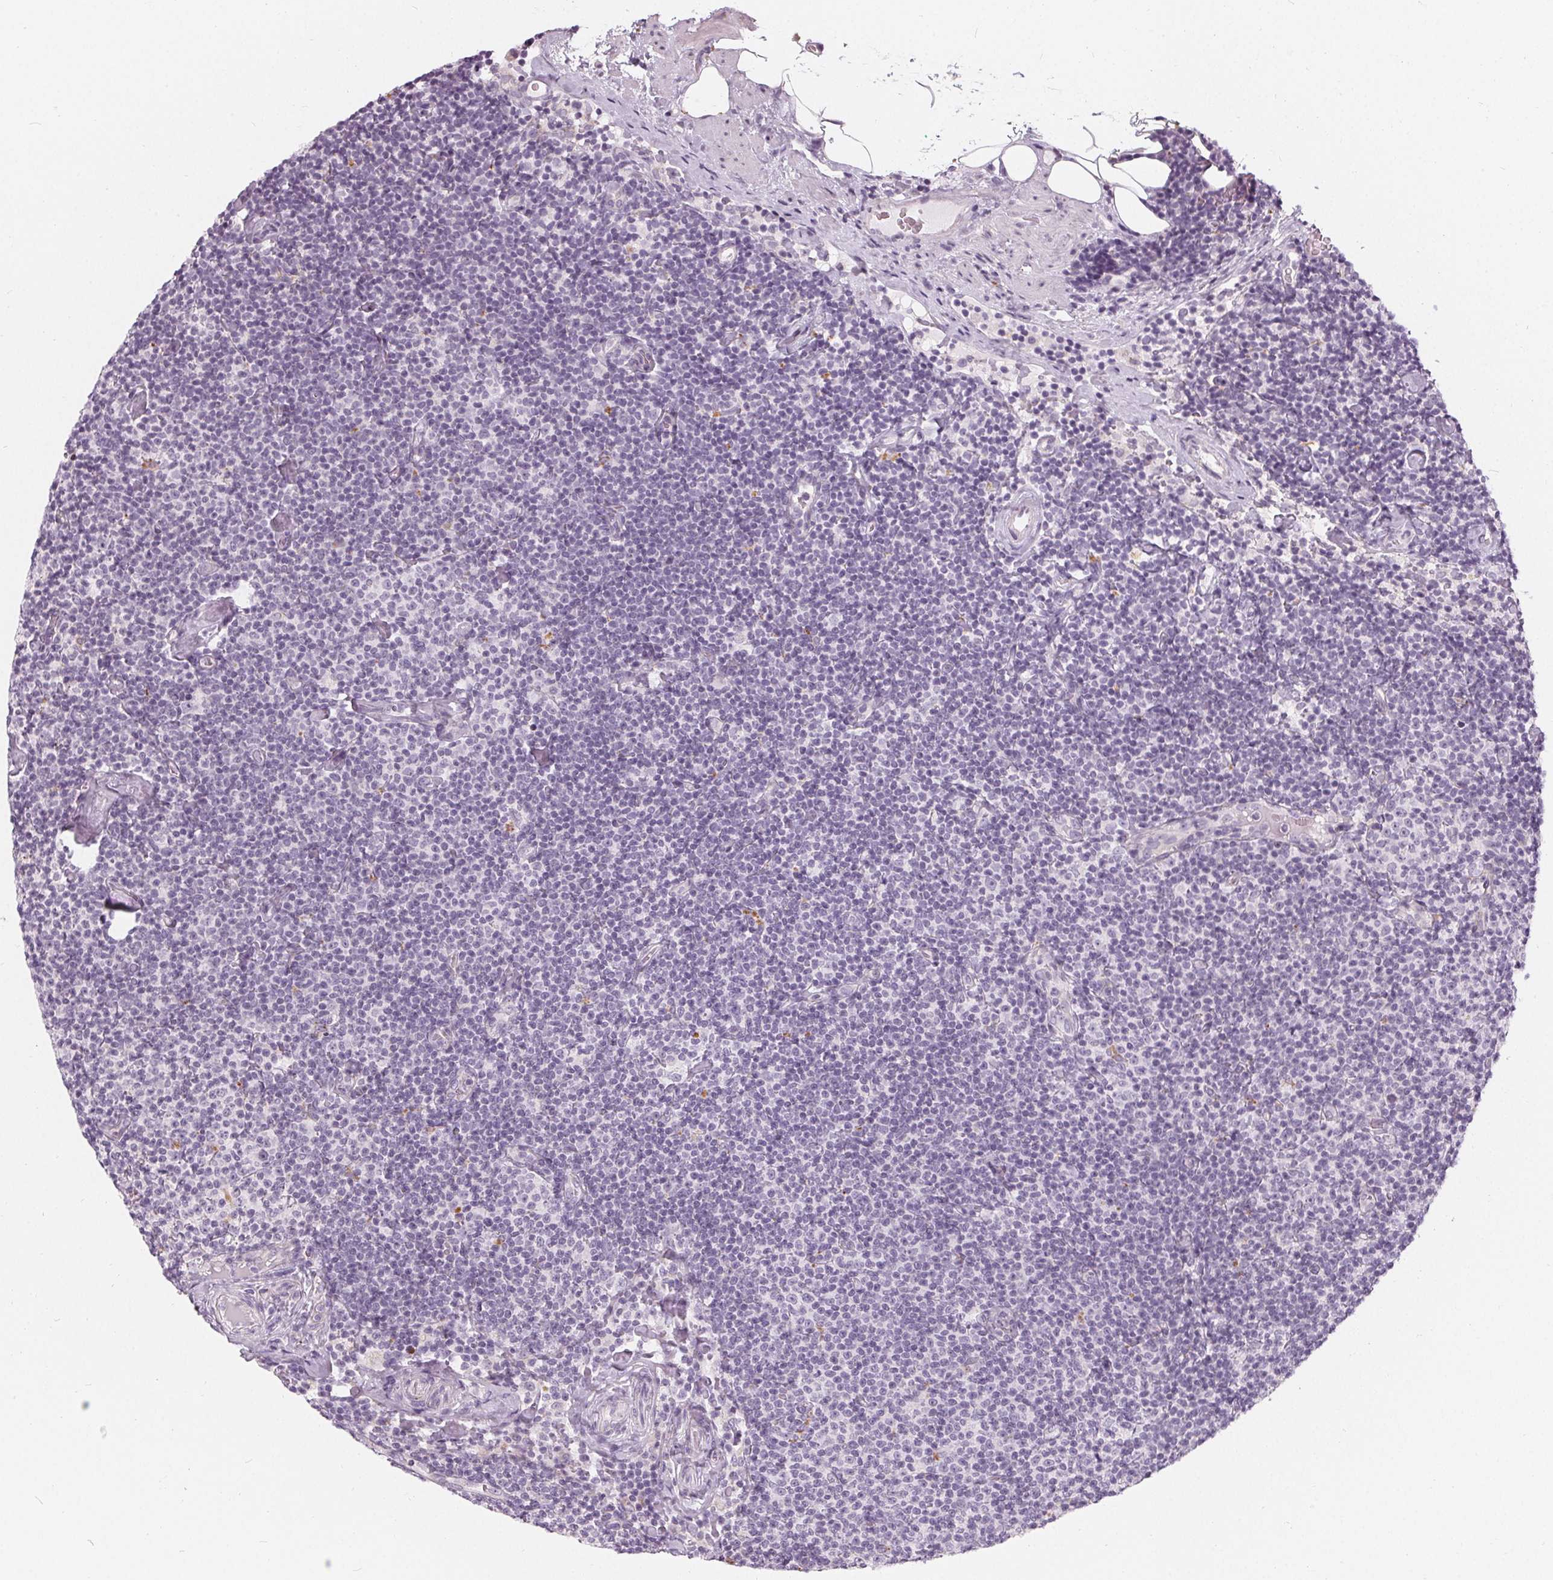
{"staining": {"intensity": "negative", "quantity": "none", "location": "none"}, "tissue": "lymphoma", "cell_type": "Tumor cells", "image_type": "cancer", "snomed": [{"axis": "morphology", "description": "Malignant lymphoma, non-Hodgkin's type, Low grade"}, {"axis": "topography", "description": "Lymph node"}], "caption": "The image reveals no significant expression in tumor cells of low-grade malignant lymphoma, non-Hodgkin's type.", "gene": "HOPX", "patient": {"sex": "male", "age": 81}}